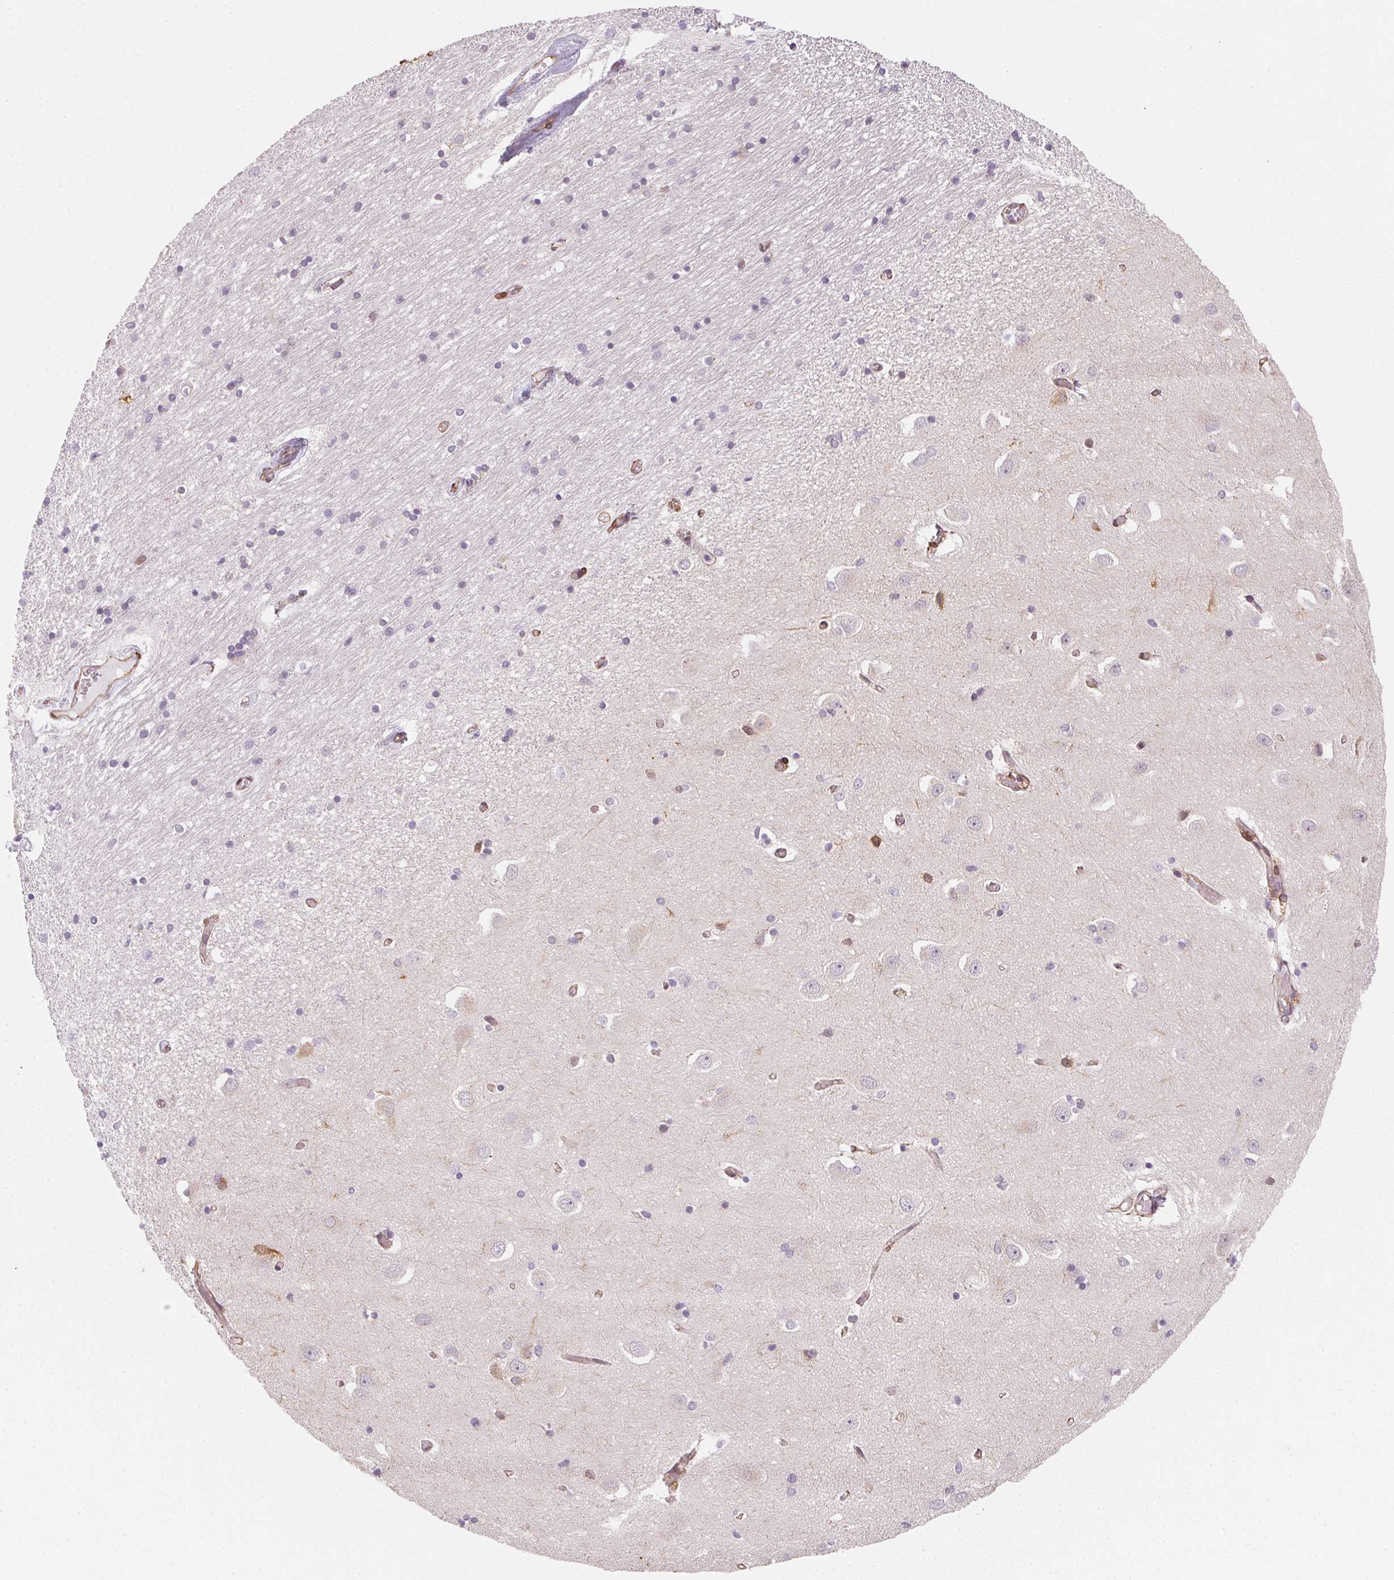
{"staining": {"intensity": "negative", "quantity": "none", "location": "none"}, "tissue": "caudate", "cell_type": "Glial cells", "image_type": "normal", "snomed": [{"axis": "morphology", "description": "Normal tissue, NOS"}, {"axis": "topography", "description": "Lateral ventricle wall"}, {"axis": "topography", "description": "Hippocampus"}], "caption": "Immunohistochemical staining of normal caudate reveals no significant expression in glial cells. (DAB (3,3'-diaminobenzidine) immunohistochemistry with hematoxylin counter stain).", "gene": "RSBN1", "patient": {"sex": "female", "age": 63}}